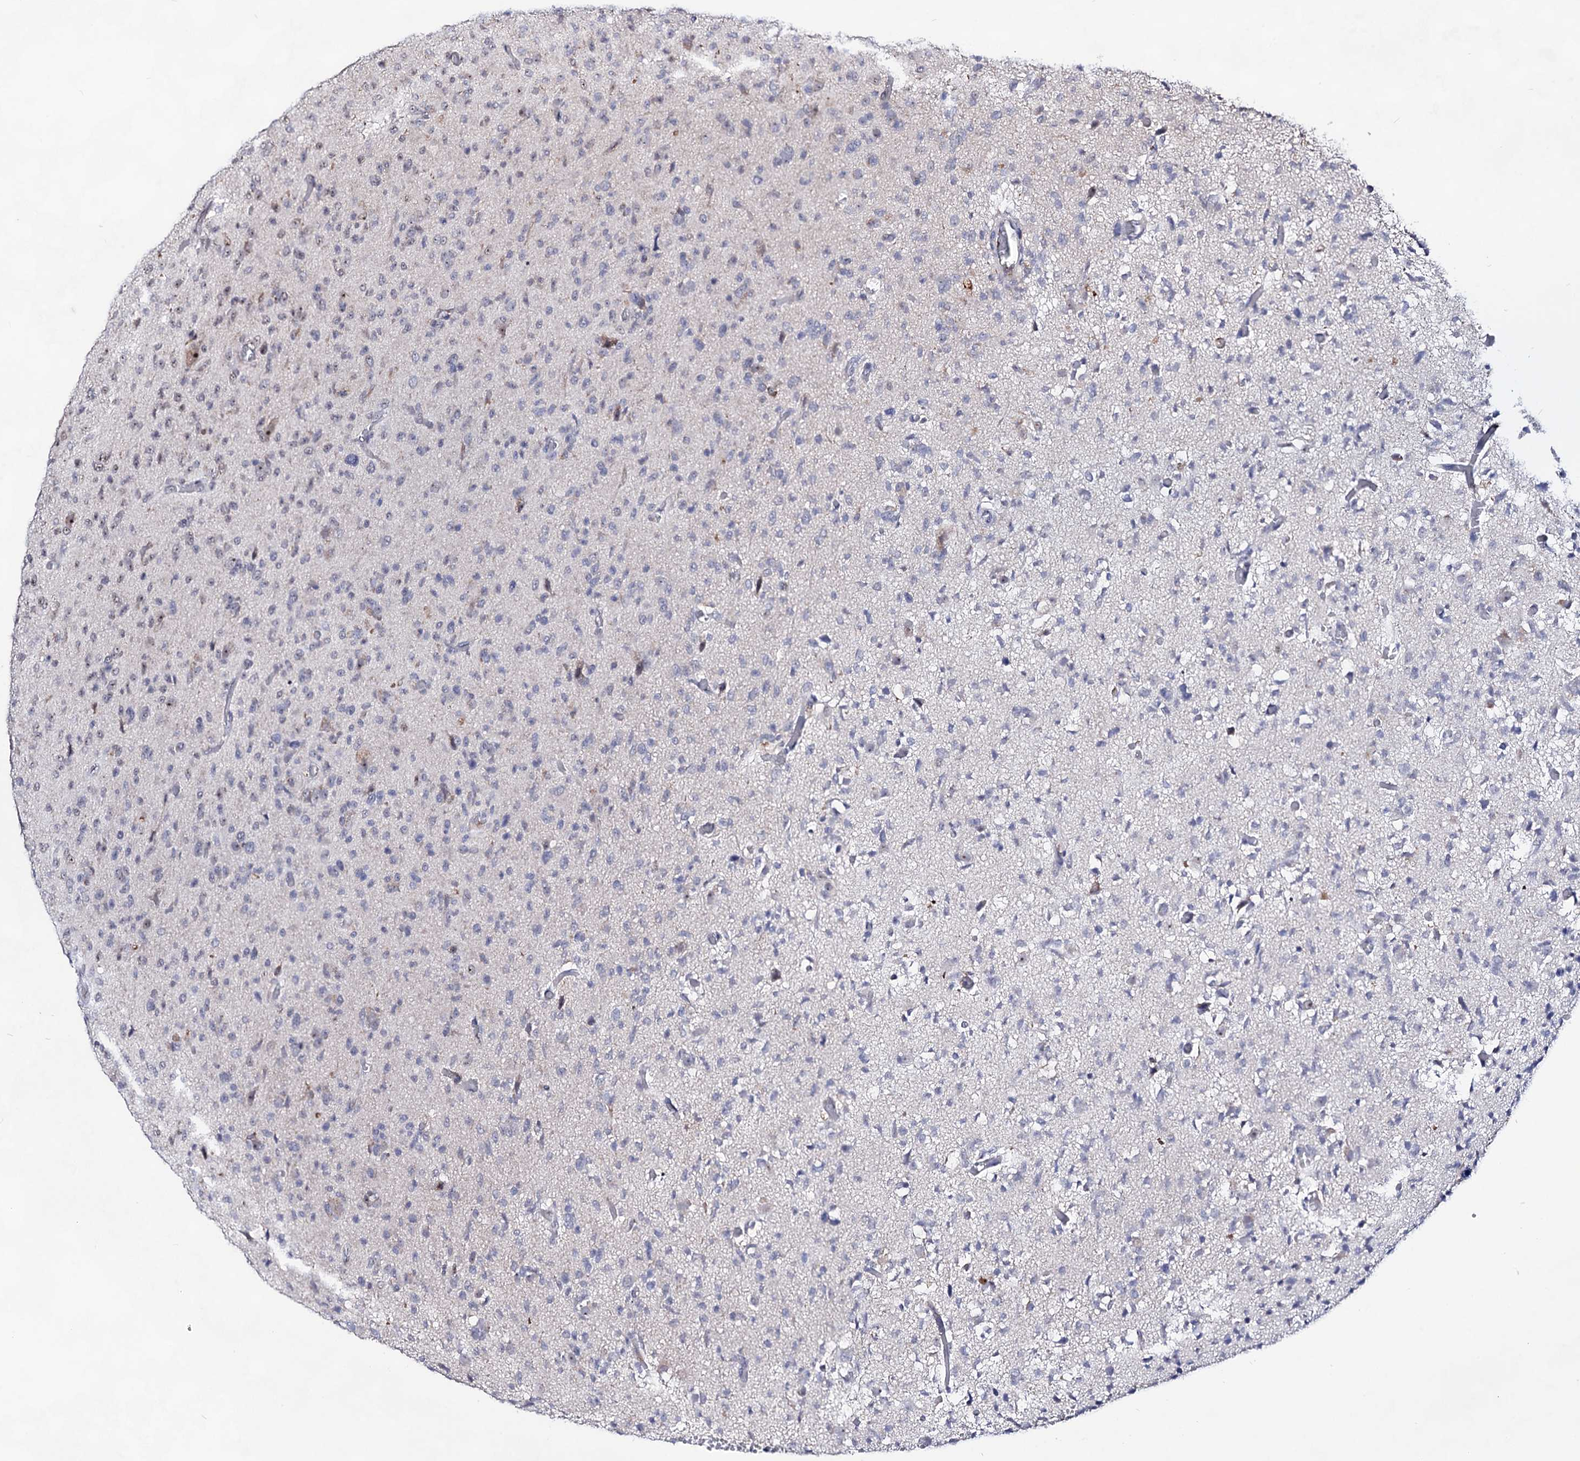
{"staining": {"intensity": "negative", "quantity": "none", "location": "none"}, "tissue": "glioma", "cell_type": "Tumor cells", "image_type": "cancer", "snomed": [{"axis": "morphology", "description": "Glioma, malignant, High grade"}, {"axis": "topography", "description": "Brain"}], "caption": "This image is of high-grade glioma (malignant) stained with immunohistochemistry to label a protein in brown with the nuclei are counter-stained blue. There is no positivity in tumor cells.", "gene": "EXOSC10", "patient": {"sex": "female", "age": 57}}